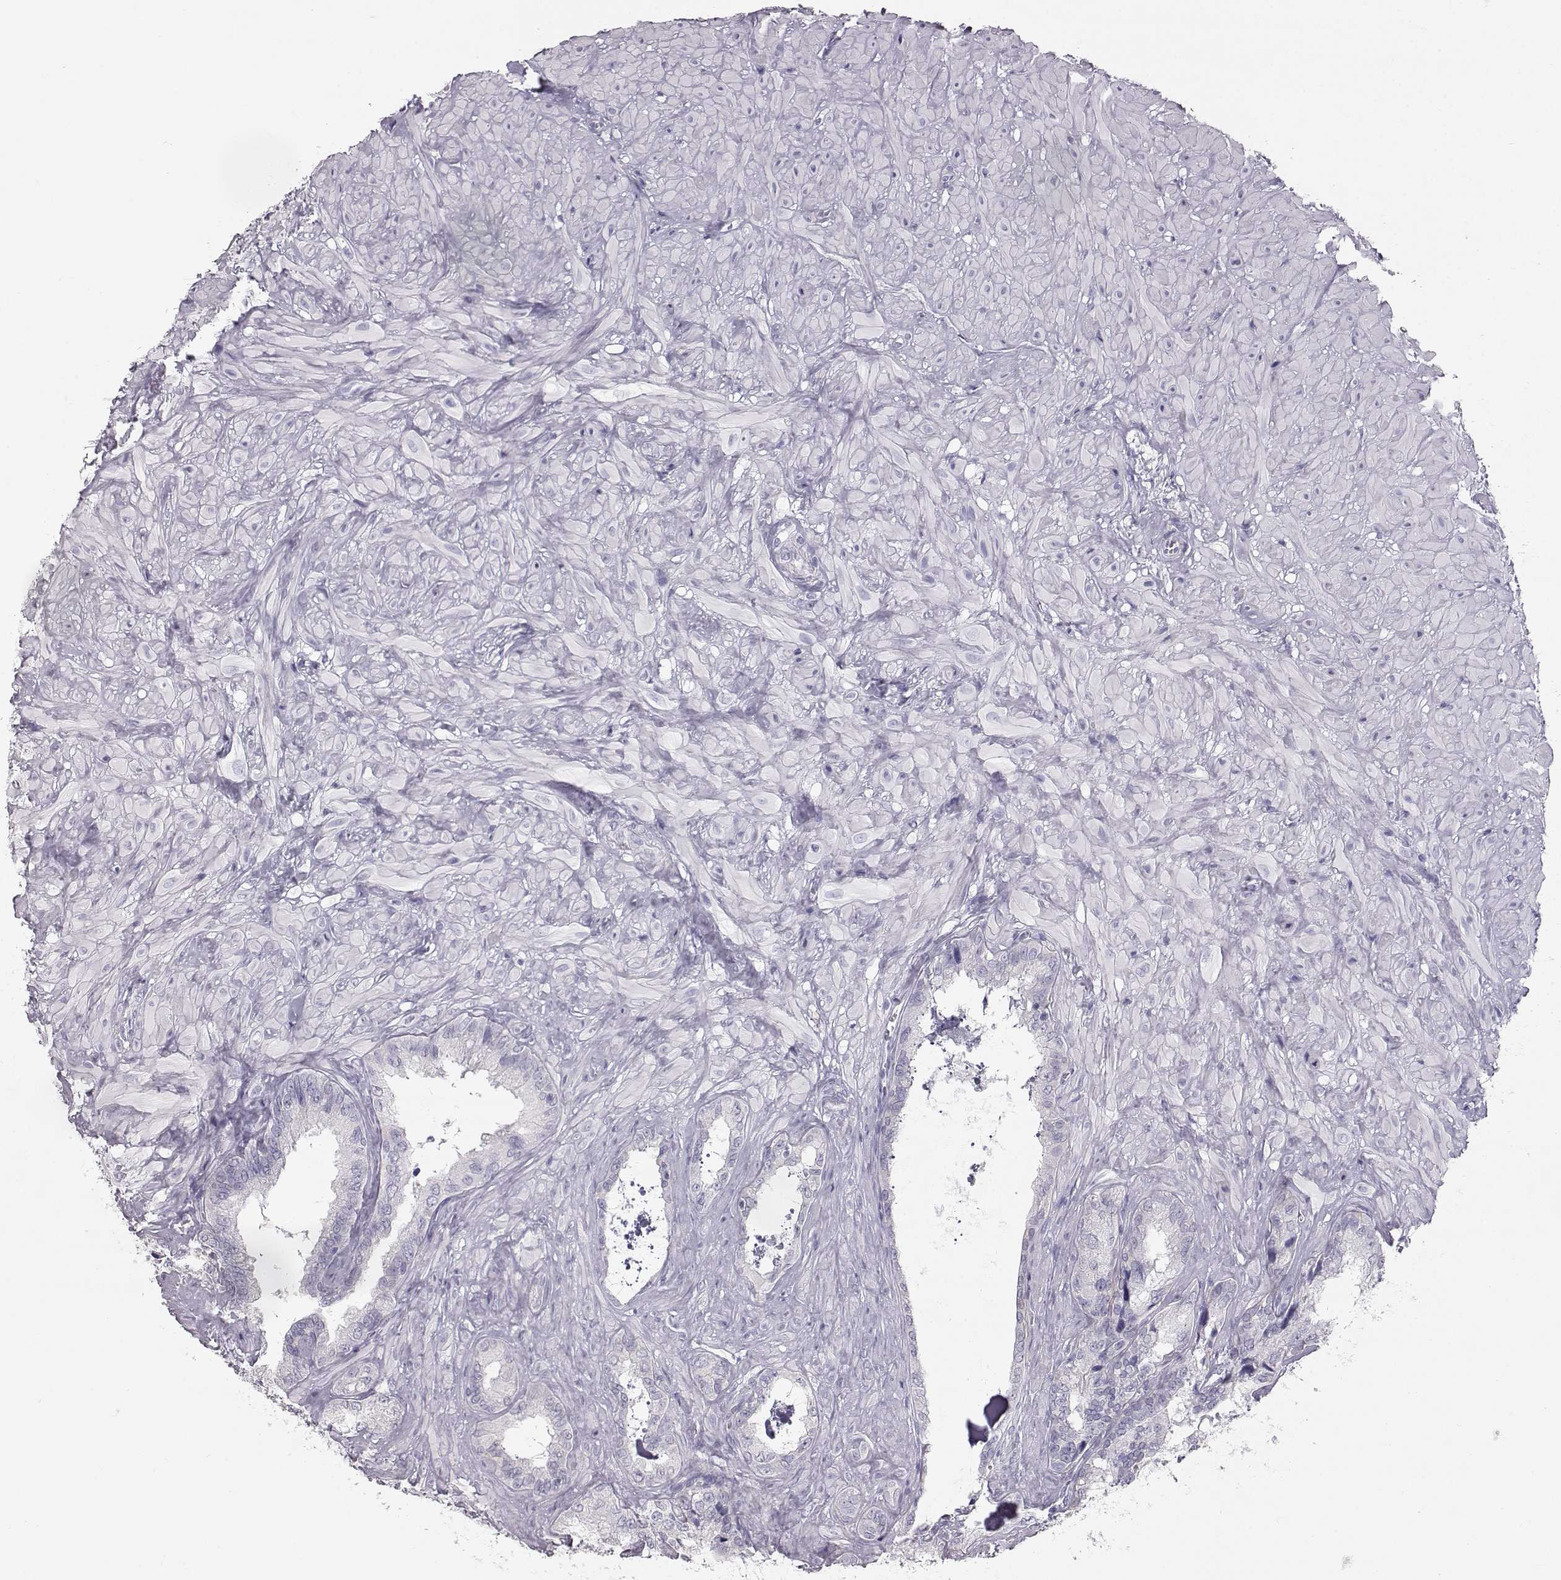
{"staining": {"intensity": "negative", "quantity": "none", "location": "none"}, "tissue": "seminal vesicle", "cell_type": "Glandular cells", "image_type": "normal", "snomed": [{"axis": "morphology", "description": "Normal tissue, NOS"}, {"axis": "topography", "description": "Seminal veicle"}], "caption": "The immunohistochemistry (IHC) photomicrograph has no significant staining in glandular cells of seminal vesicle.", "gene": "KRT31", "patient": {"sex": "male", "age": 72}}